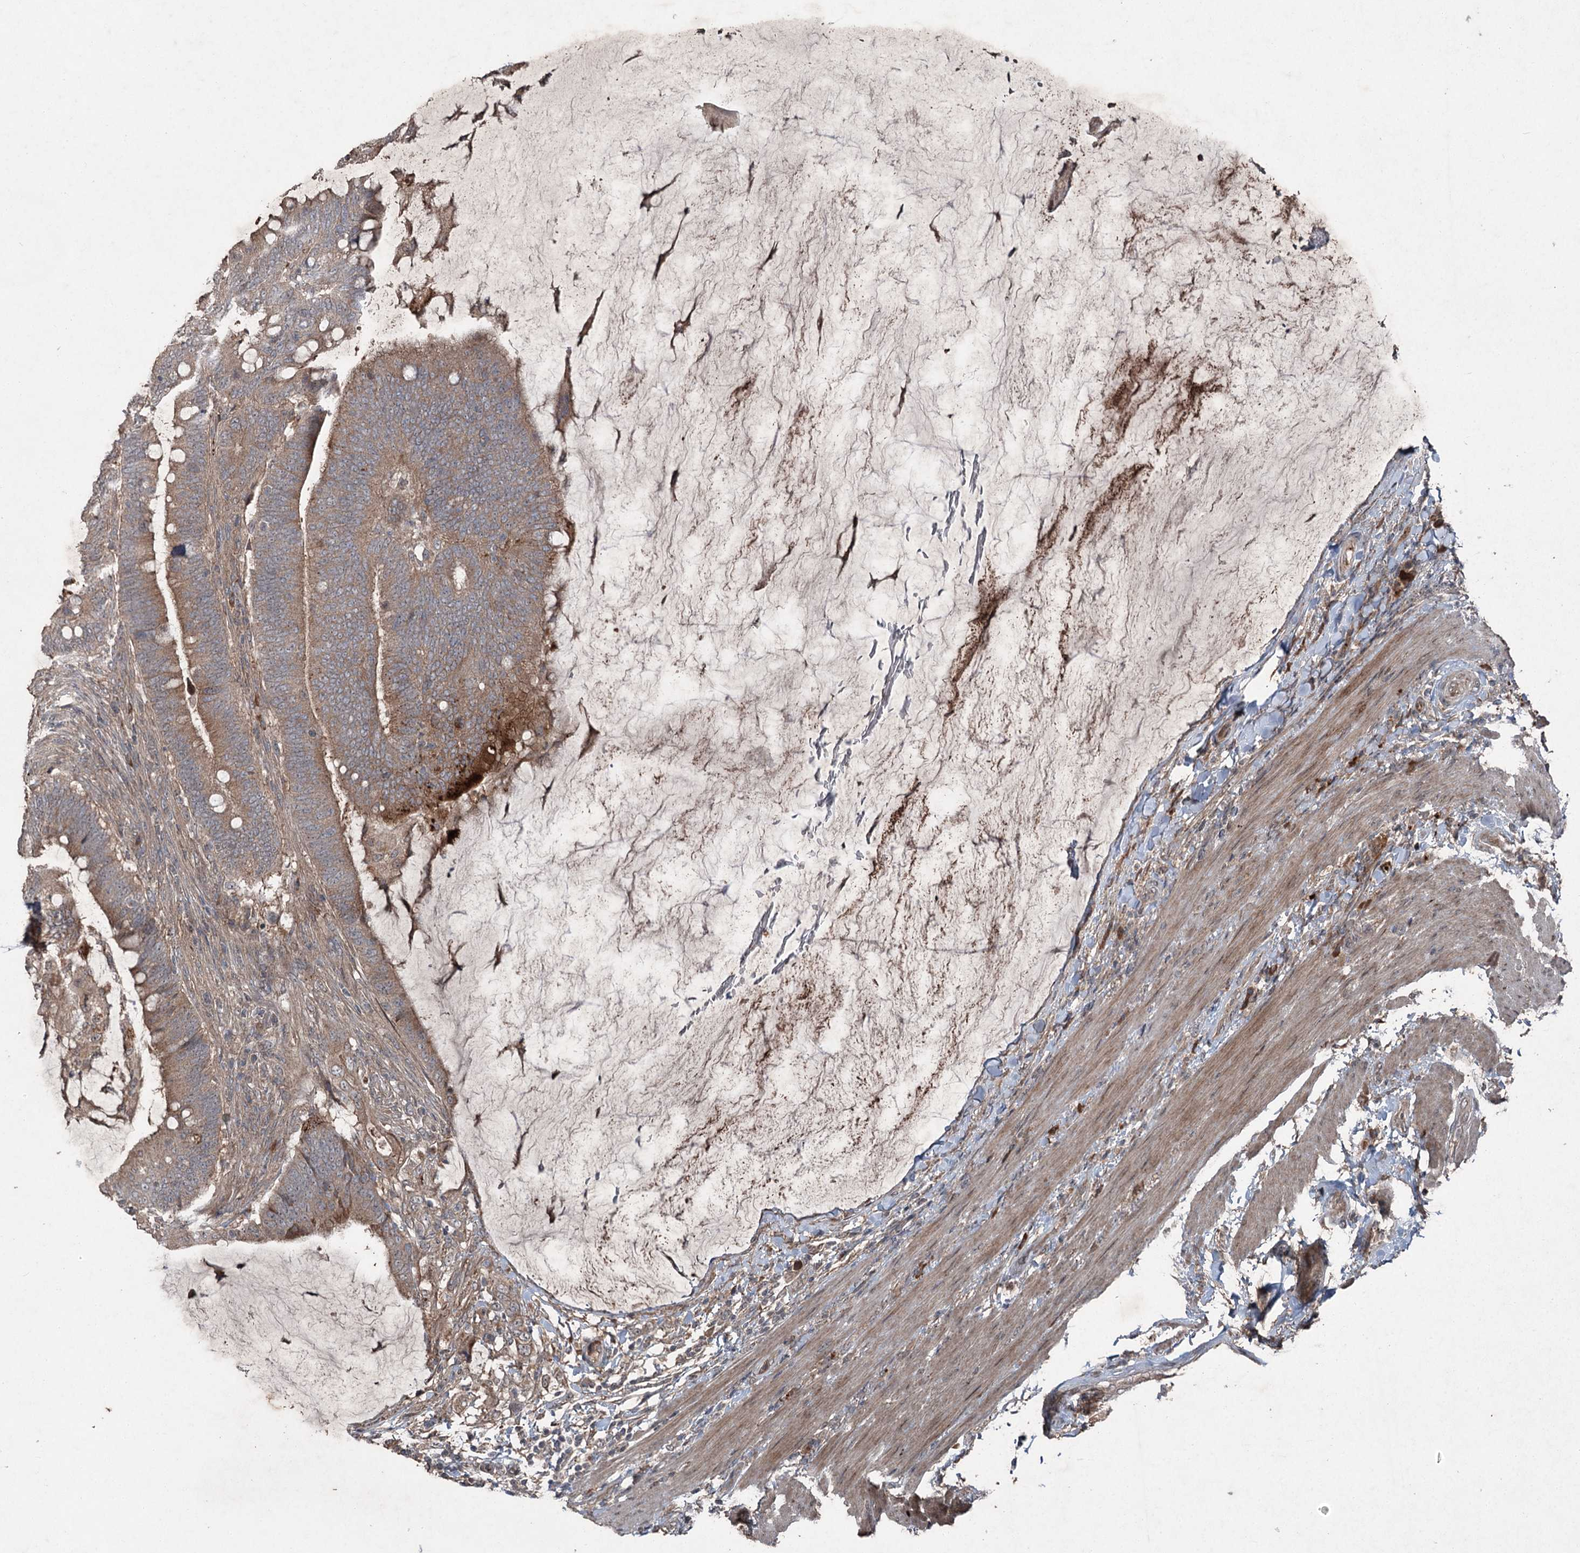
{"staining": {"intensity": "weak", "quantity": ">75%", "location": "cytoplasmic/membranous"}, "tissue": "colorectal cancer", "cell_type": "Tumor cells", "image_type": "cancer", "snomed": [{"axis": "morphology", "description": "Adenocarcinoma, NOS"}, {"axis": "topography", "description": "Colon"}], "caption": "An immunohistochemistry image of neoplastic tissue is shown. Protein staining in brown labels weak cytoplasmic/membranous positivity in colorectal adenocarcinoma within tumor cells.", "gene": "MAPK8IP2", "patient": {"sex": "female", "age": 66}}